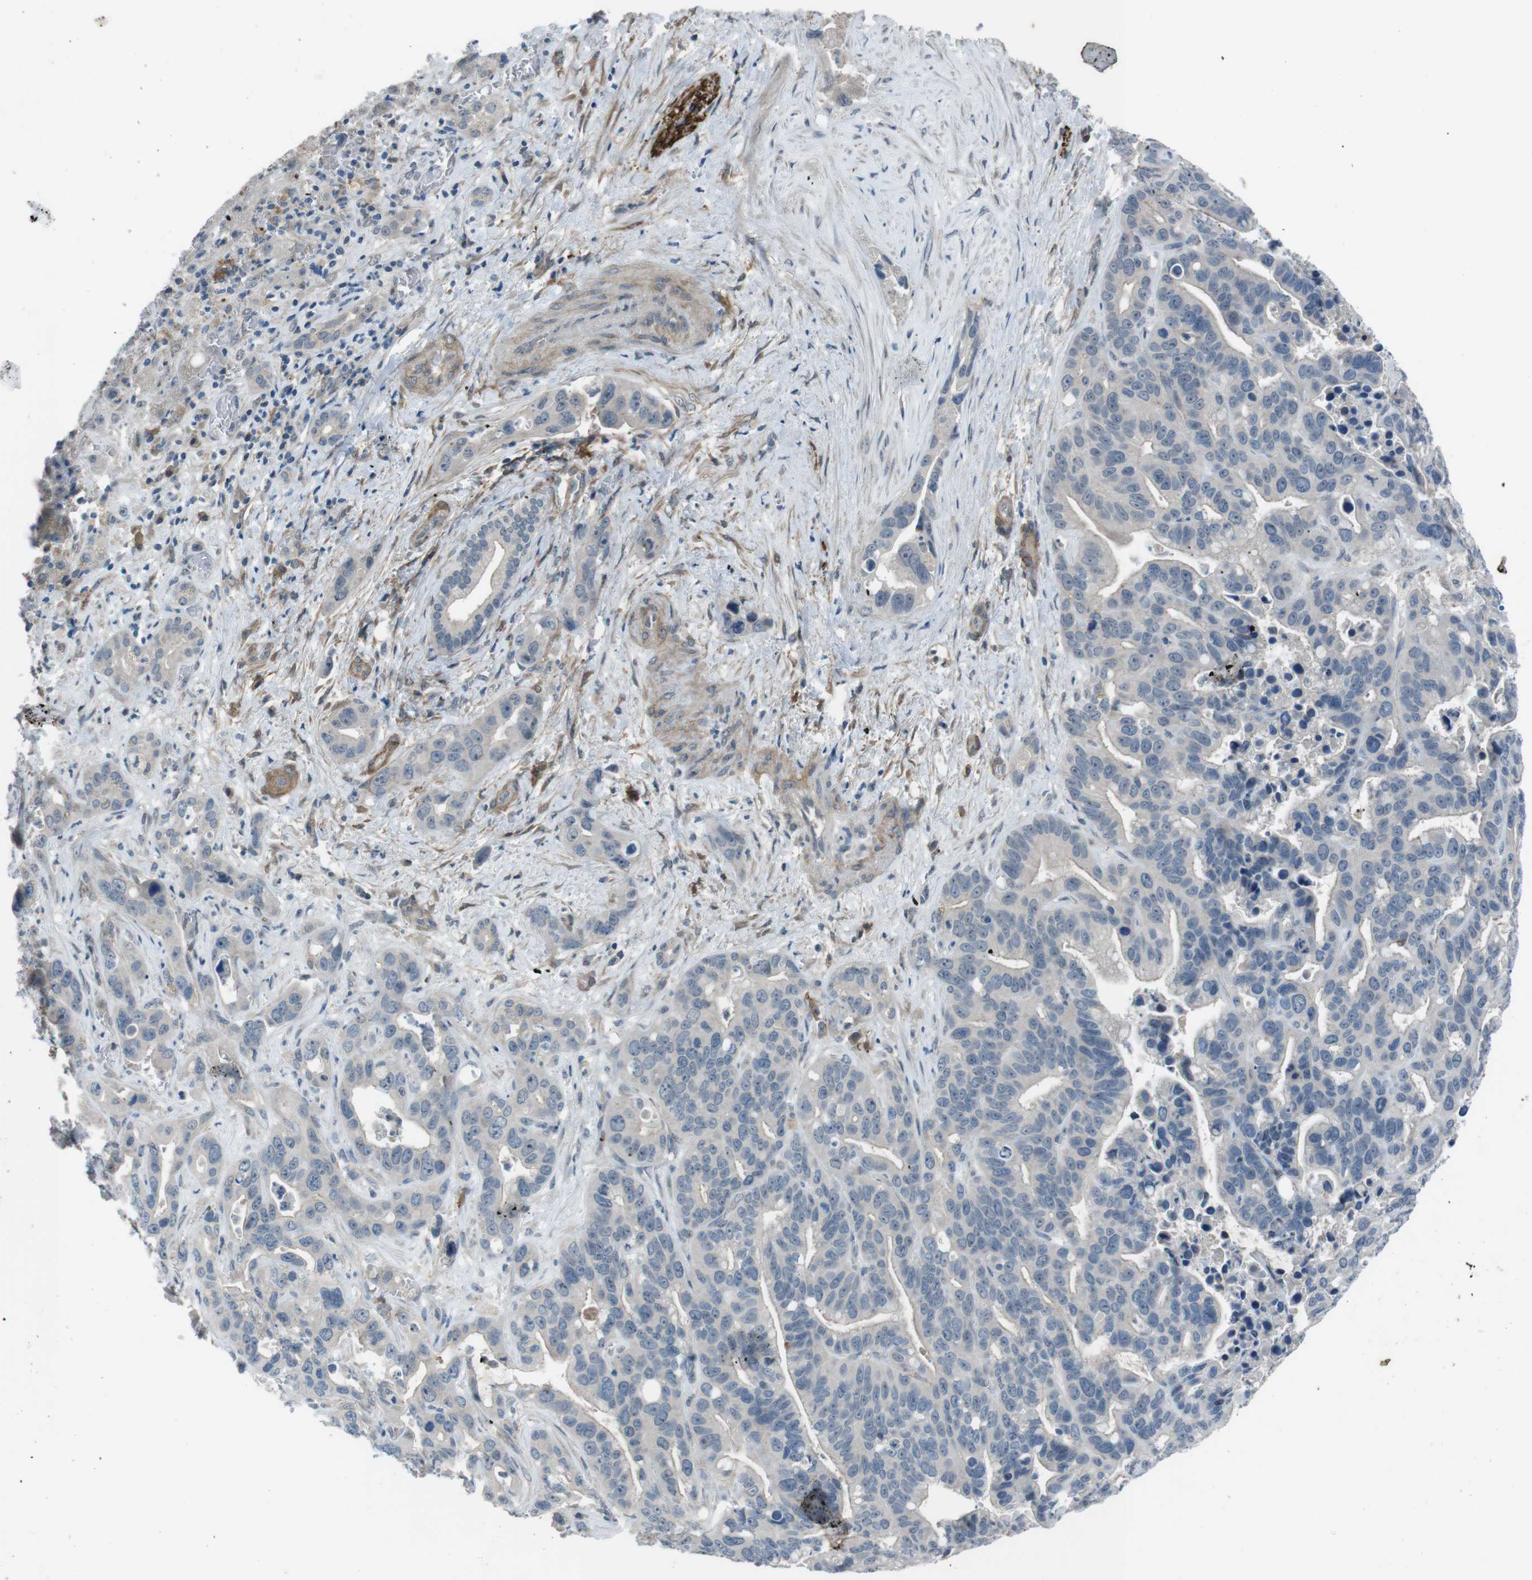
{"staining": {"intensity": "weak", "quantity": "<25%", "location": "cytoplasmic/membranous"}, "tissue": "liver cancer", "cell_type": "Tumor cells", "image_type": "cancer", "snomed": [{"axis": "morphology", "description": "Cholangiocarcinoma"}, {"axis": "topography", "description": "Liver"}], "caption": "High power microscopy histopathology image of an immunohistochemistry (IHC) photomicrograph of liver cancer, revealing no significant staining in tumor cells.", "gene": "ANK2", "patient": {"sex": "female", "age": 65}}